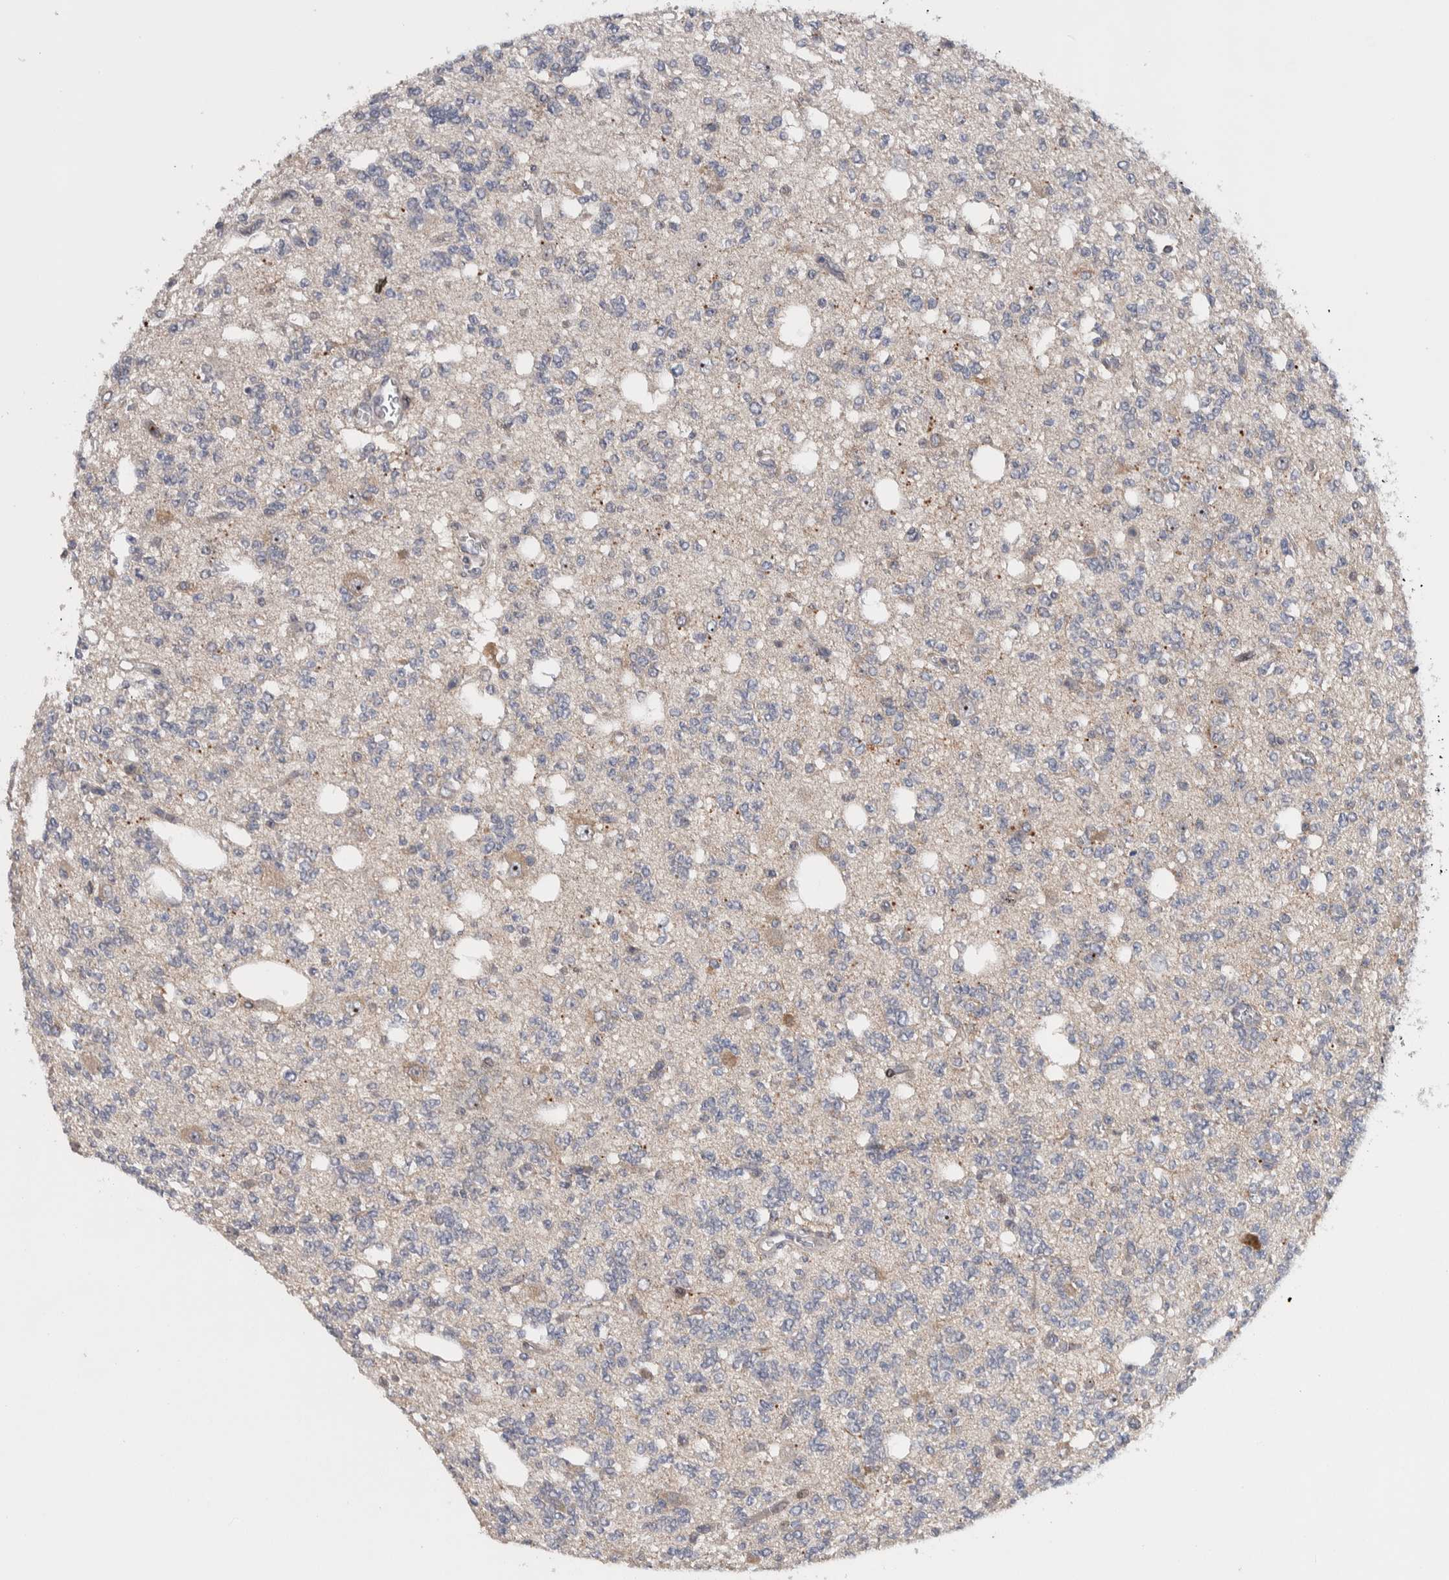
{"staining": {"intensity": "negative", "quantity": "none", "location": "none"}, "tissue": "glioma", "cell_type": "Tumor cells", "image_type": "cancer", "snomed": [{"axis": "morphology", "description": "Glioma, malignant, Low grade"}, {"axis": "topography", "description": "Brain"}], "caption": "Image shows no significant protein positivity in tumor cells of malignant glioma (low-grade).", "gene": "PRRG4", "patient": {"sex": "male", "age": 38}}